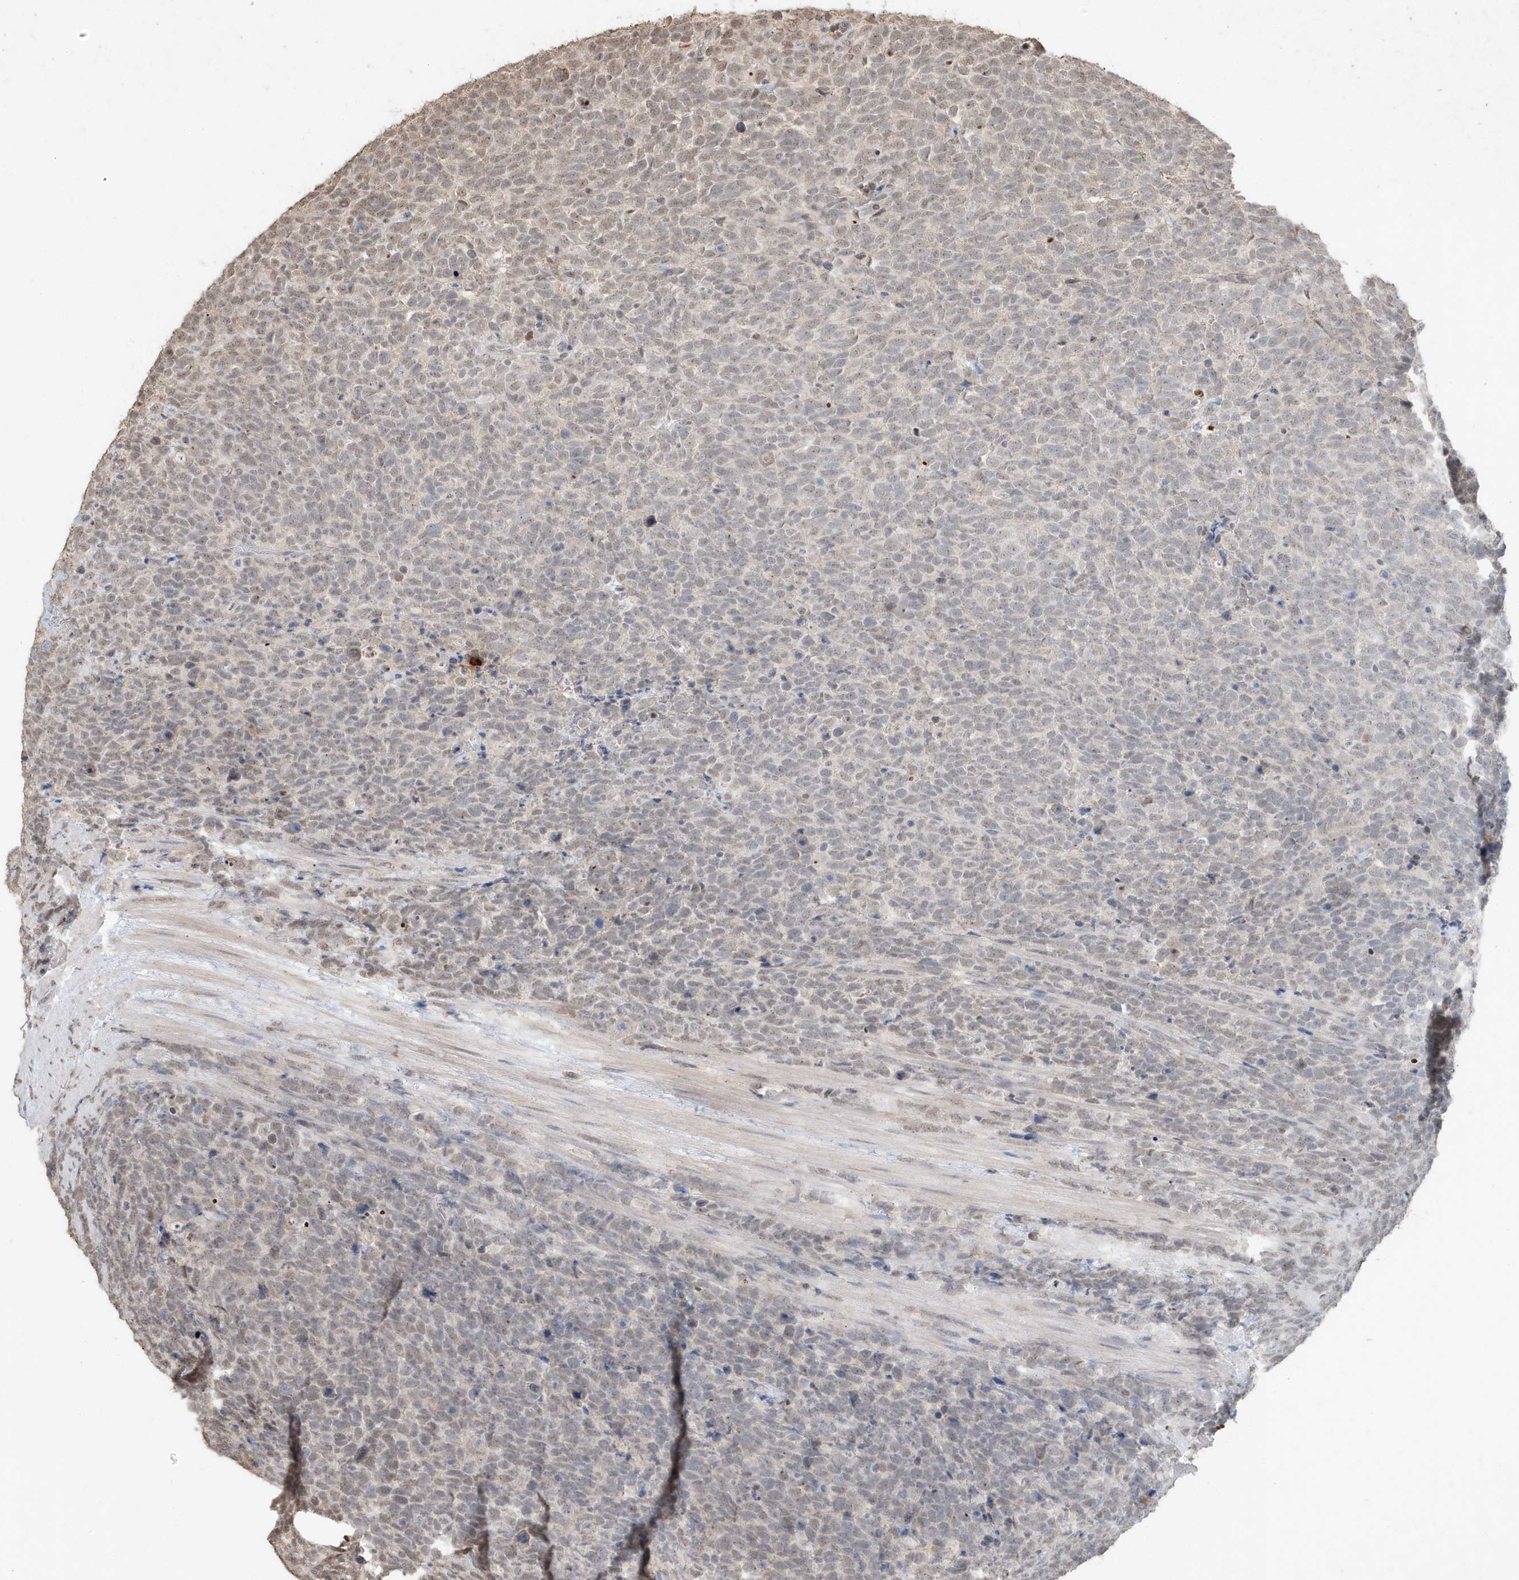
{"staining": {"intensity": "weak", "quantity": "<25%", "location": "nuclear"}, "tissue": "urothelial cancer", "cell_type": "Tumor cells", "image_type": "cancer", "snomed": [{"axis": "morphology", "description": "Urothelial carcinoma, High grade"}, {"axis": "topography", "description": "Urinary bladder"}], "caption": "A histopathology image of urothelial cancer stained for a protein demonstrates no brown staining in tumor cells.", "gene": "DEFA1", "patient": {"sex": "female", "age": 82}}